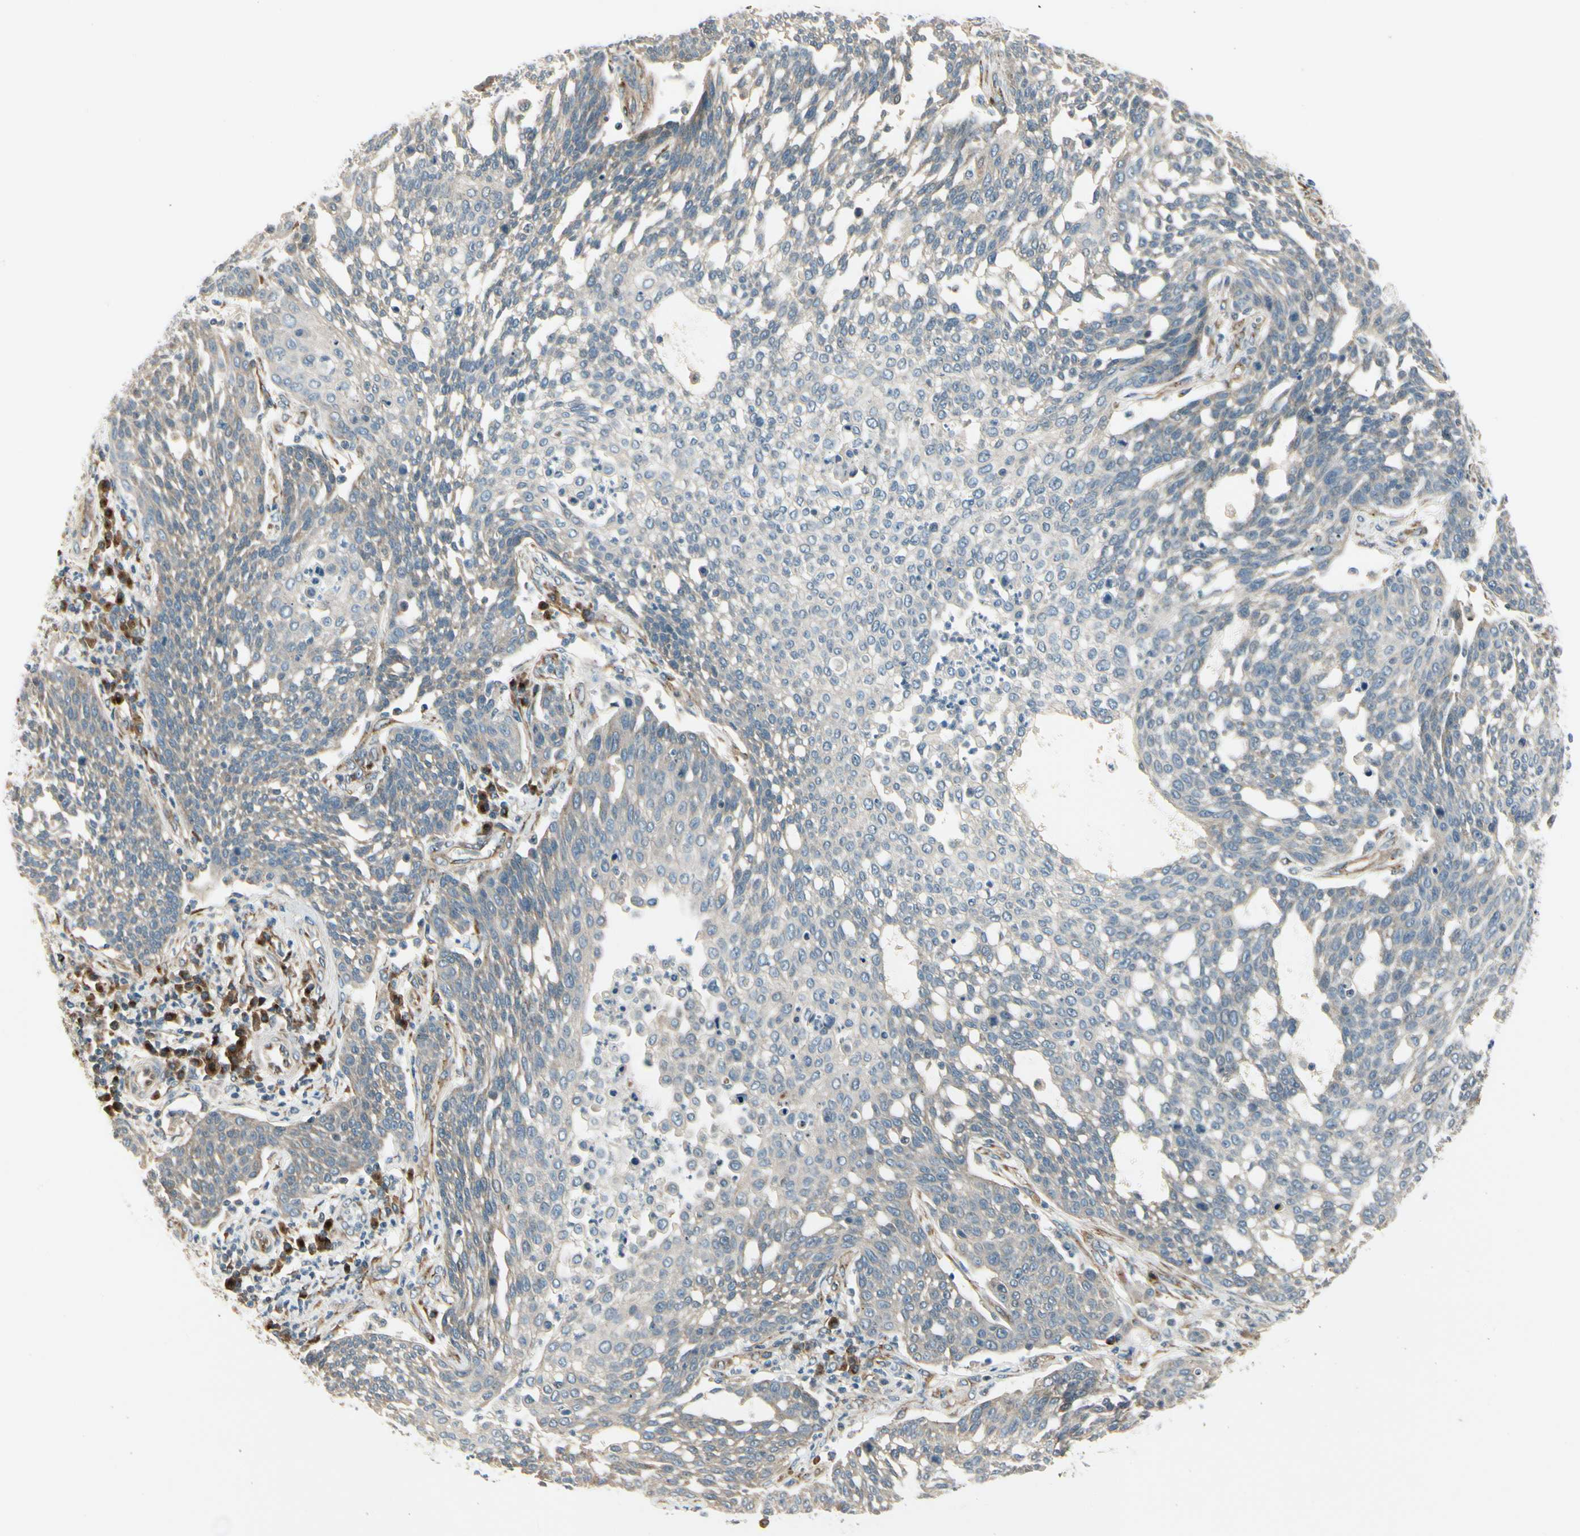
{"staining": {"intensity": "weak", "quantity": ">75%", "location": "cytoplasmic/membranous"}, "tissue": "cervical cancer", "cell_type": "Tumor cells", "image_type": "cancer", "snomed": [{"axis": "morphology", "description": "Squamous cell carcinoma, NOS"}, {"axis": "topography", "description": "Cervix"}], "caption": "This image reveals immunohistochemistry staining of cervical cancer (squamous cell carcinoma), with low weak cytoplasmic/membranous positivity in approximately >75% of tumor cells.", "gene": "MANSC1", "patient": {"sex": "female", "age": 34}}